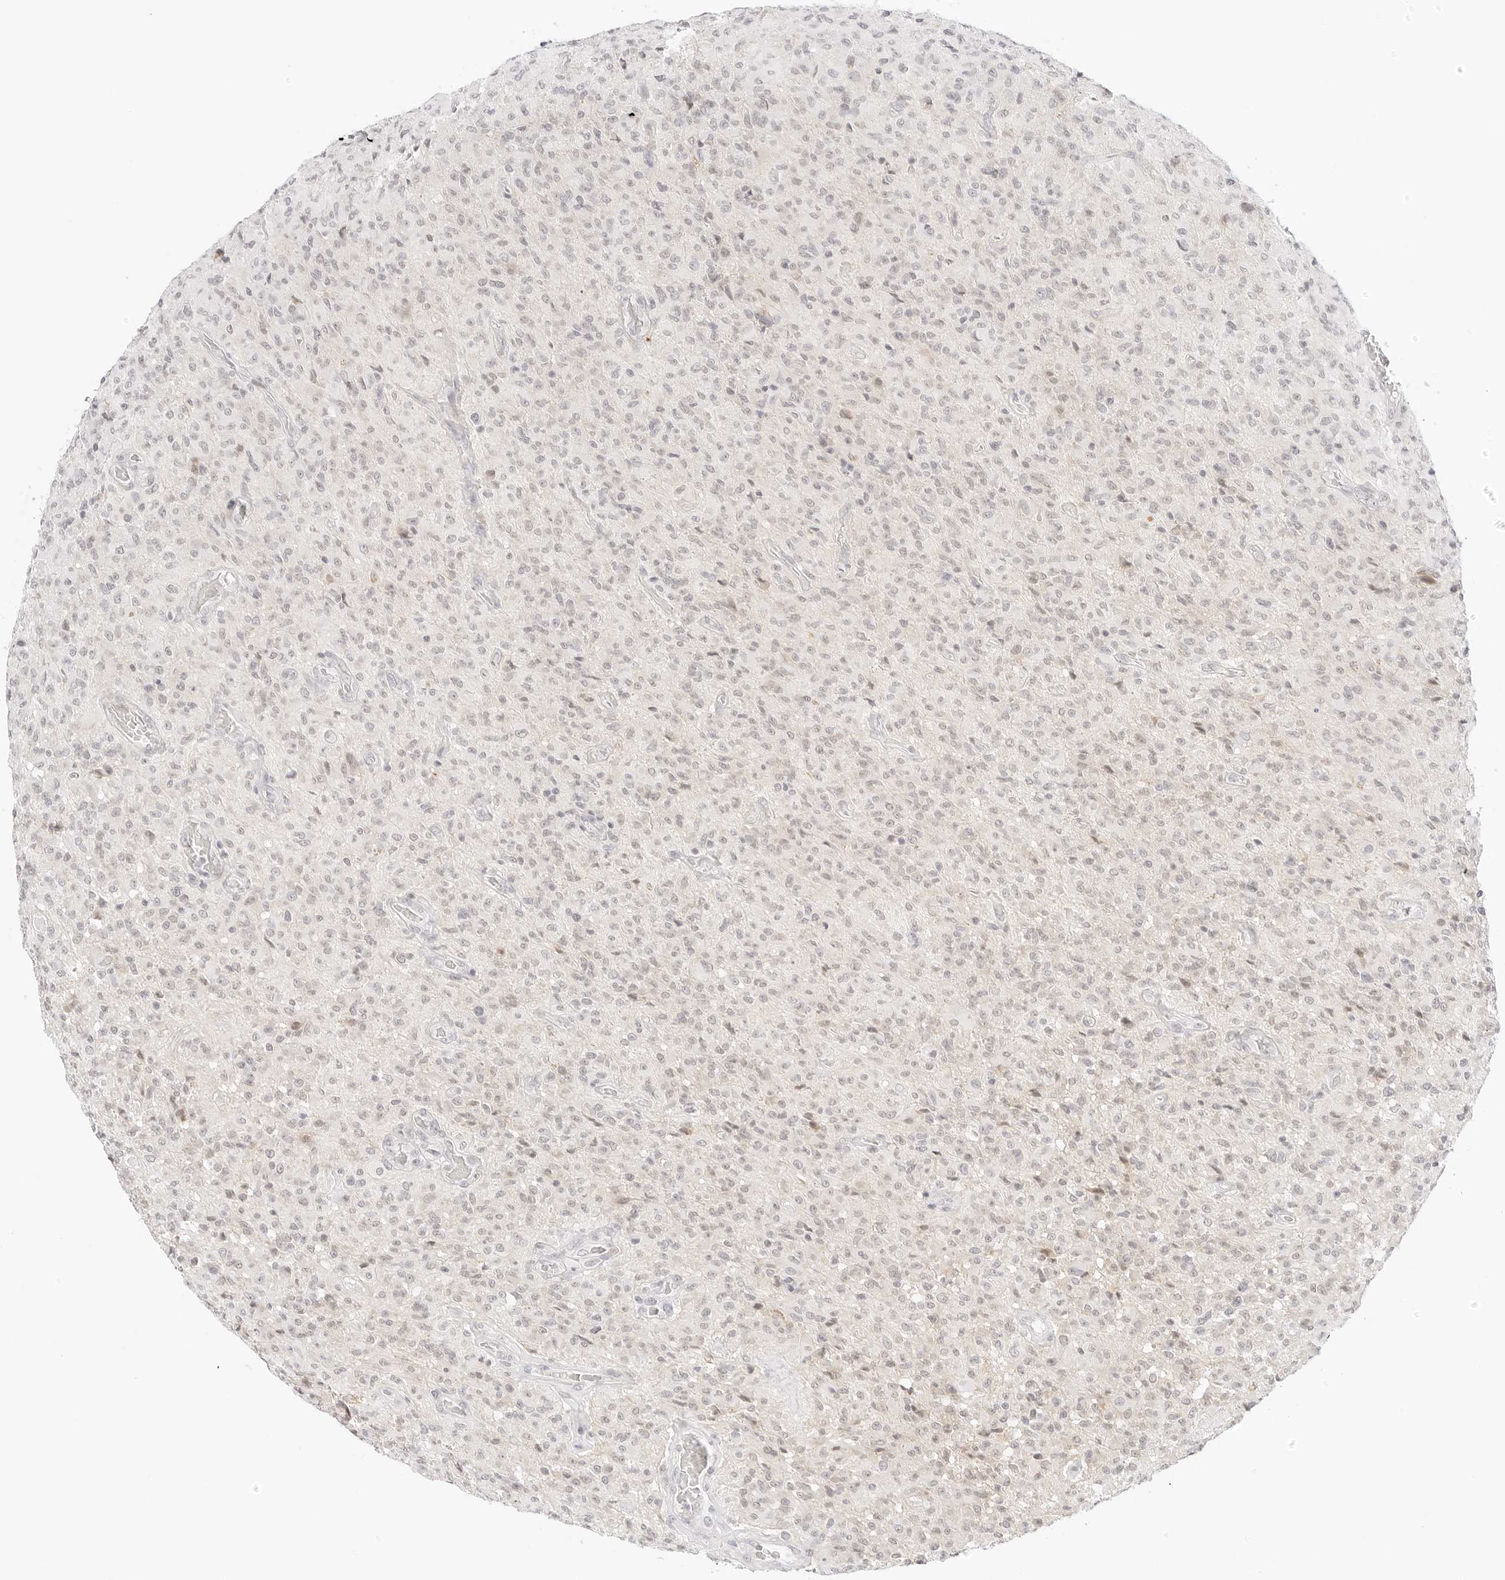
{"staining": {"intensity": "weak", "quantity": "<25%", "location": "nuclear"}, "tissue": "glioma", "cell_type": "Tumor cells", "image_type": "cancer", "snomed": [{"axis": "morphology", "description": "Glioma, malignant, High grade"}, {"axis": "topography", "description": "Brain"}], "caption": "This is a histopathology image of immunohistochemistry staining of malignant high-grade glioma, which shows no expression in tumor cells.", "gene": "XKR4", "patient": {"sex": "female", "age": 57}}